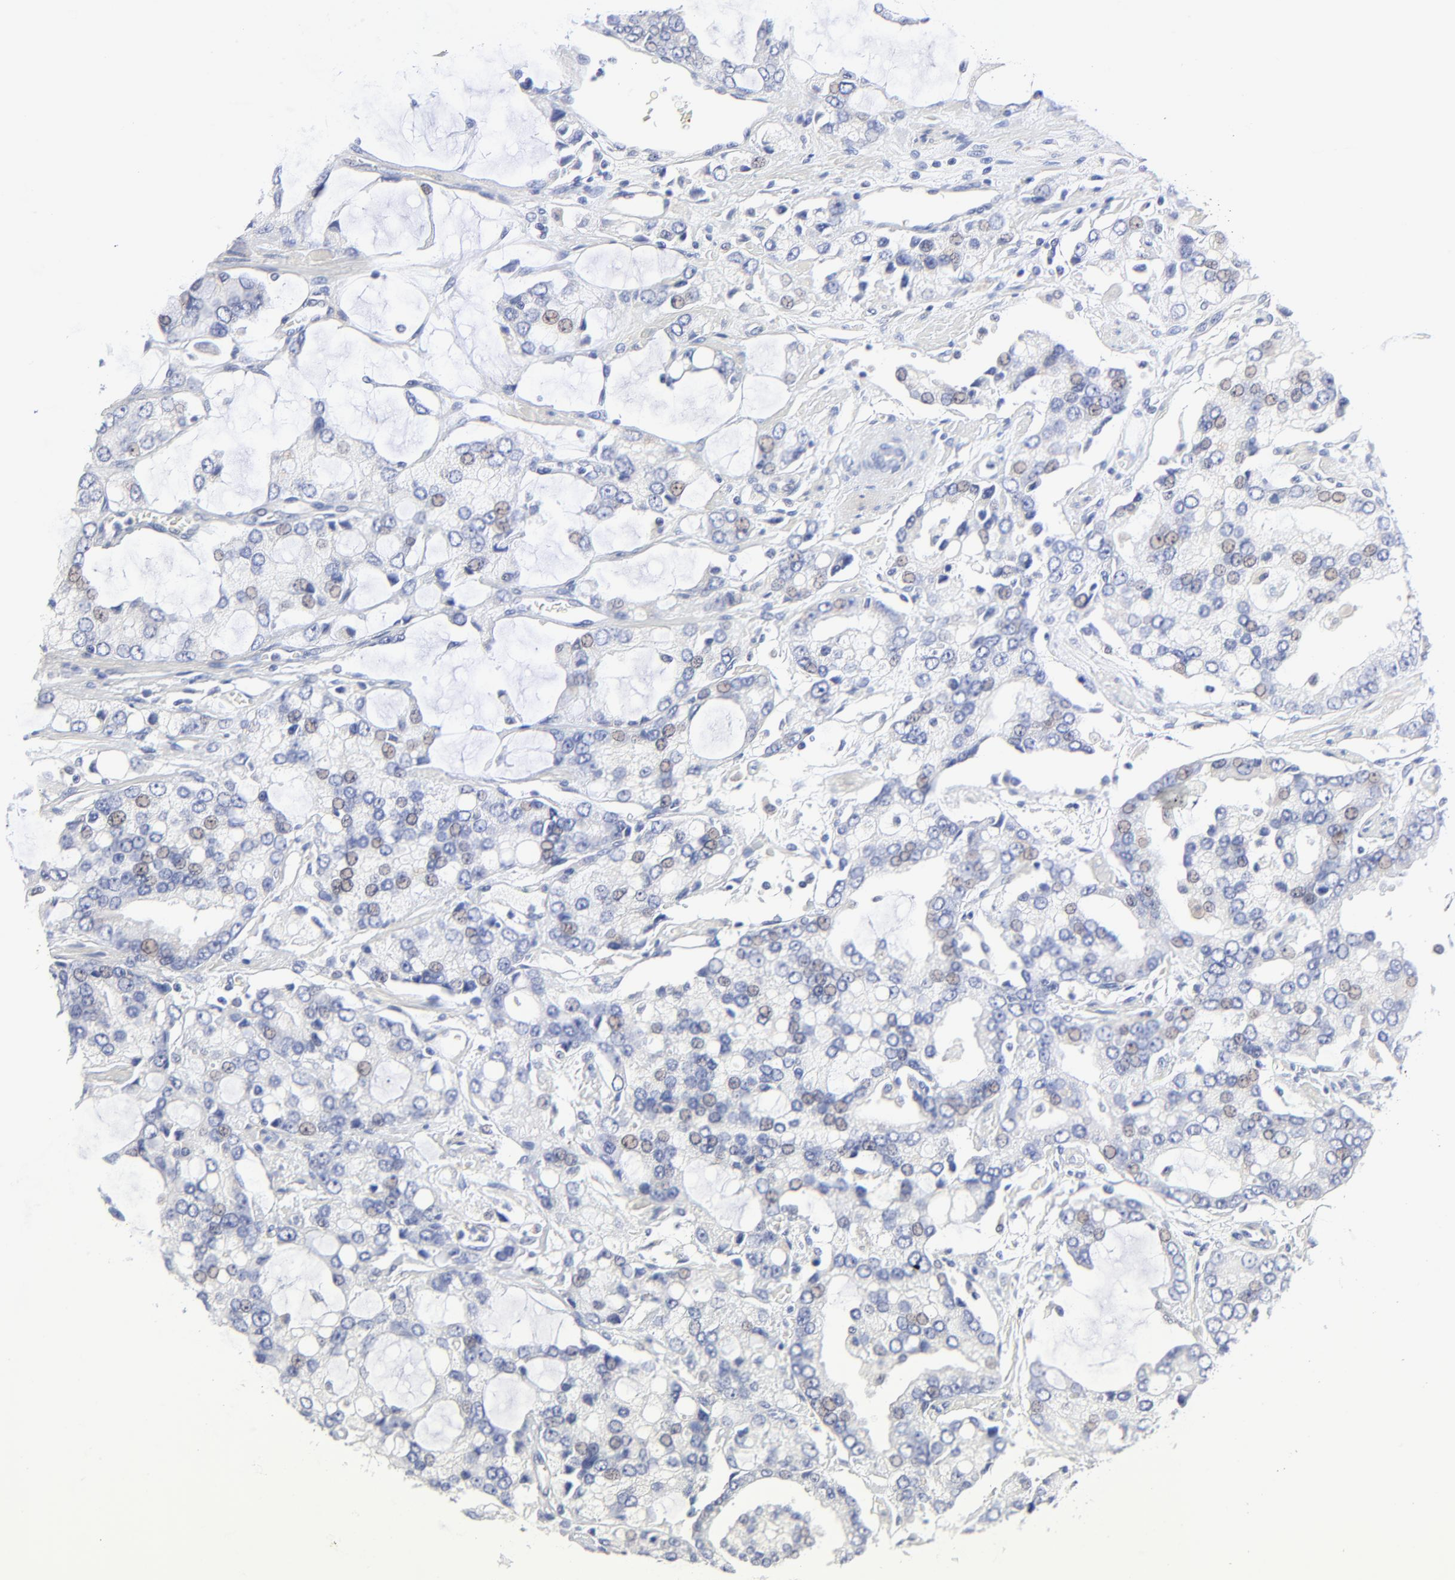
{"staining": {"intensity": "negative", "quantity": "none", "location": "none"}, "tissue": "prostate cancer", "cell_type": "Tumor cells", "image_type": "cancer", "snomed": [{"axis": "morphology", "description": "Adenocarcinoma, High grade"}, {"axis": "topography", "description": "Prostate"}], "caption": "An immunohistochemistry (IHC) image of prostate cancer (adenocarcinoma (high-grade)) is shown. There is no staining in tumor cells of prostate cancer (adenocarcinoma (high-grade)).", "gene": "FBLN2", "patient": {"sex": "male", "age": 67}}